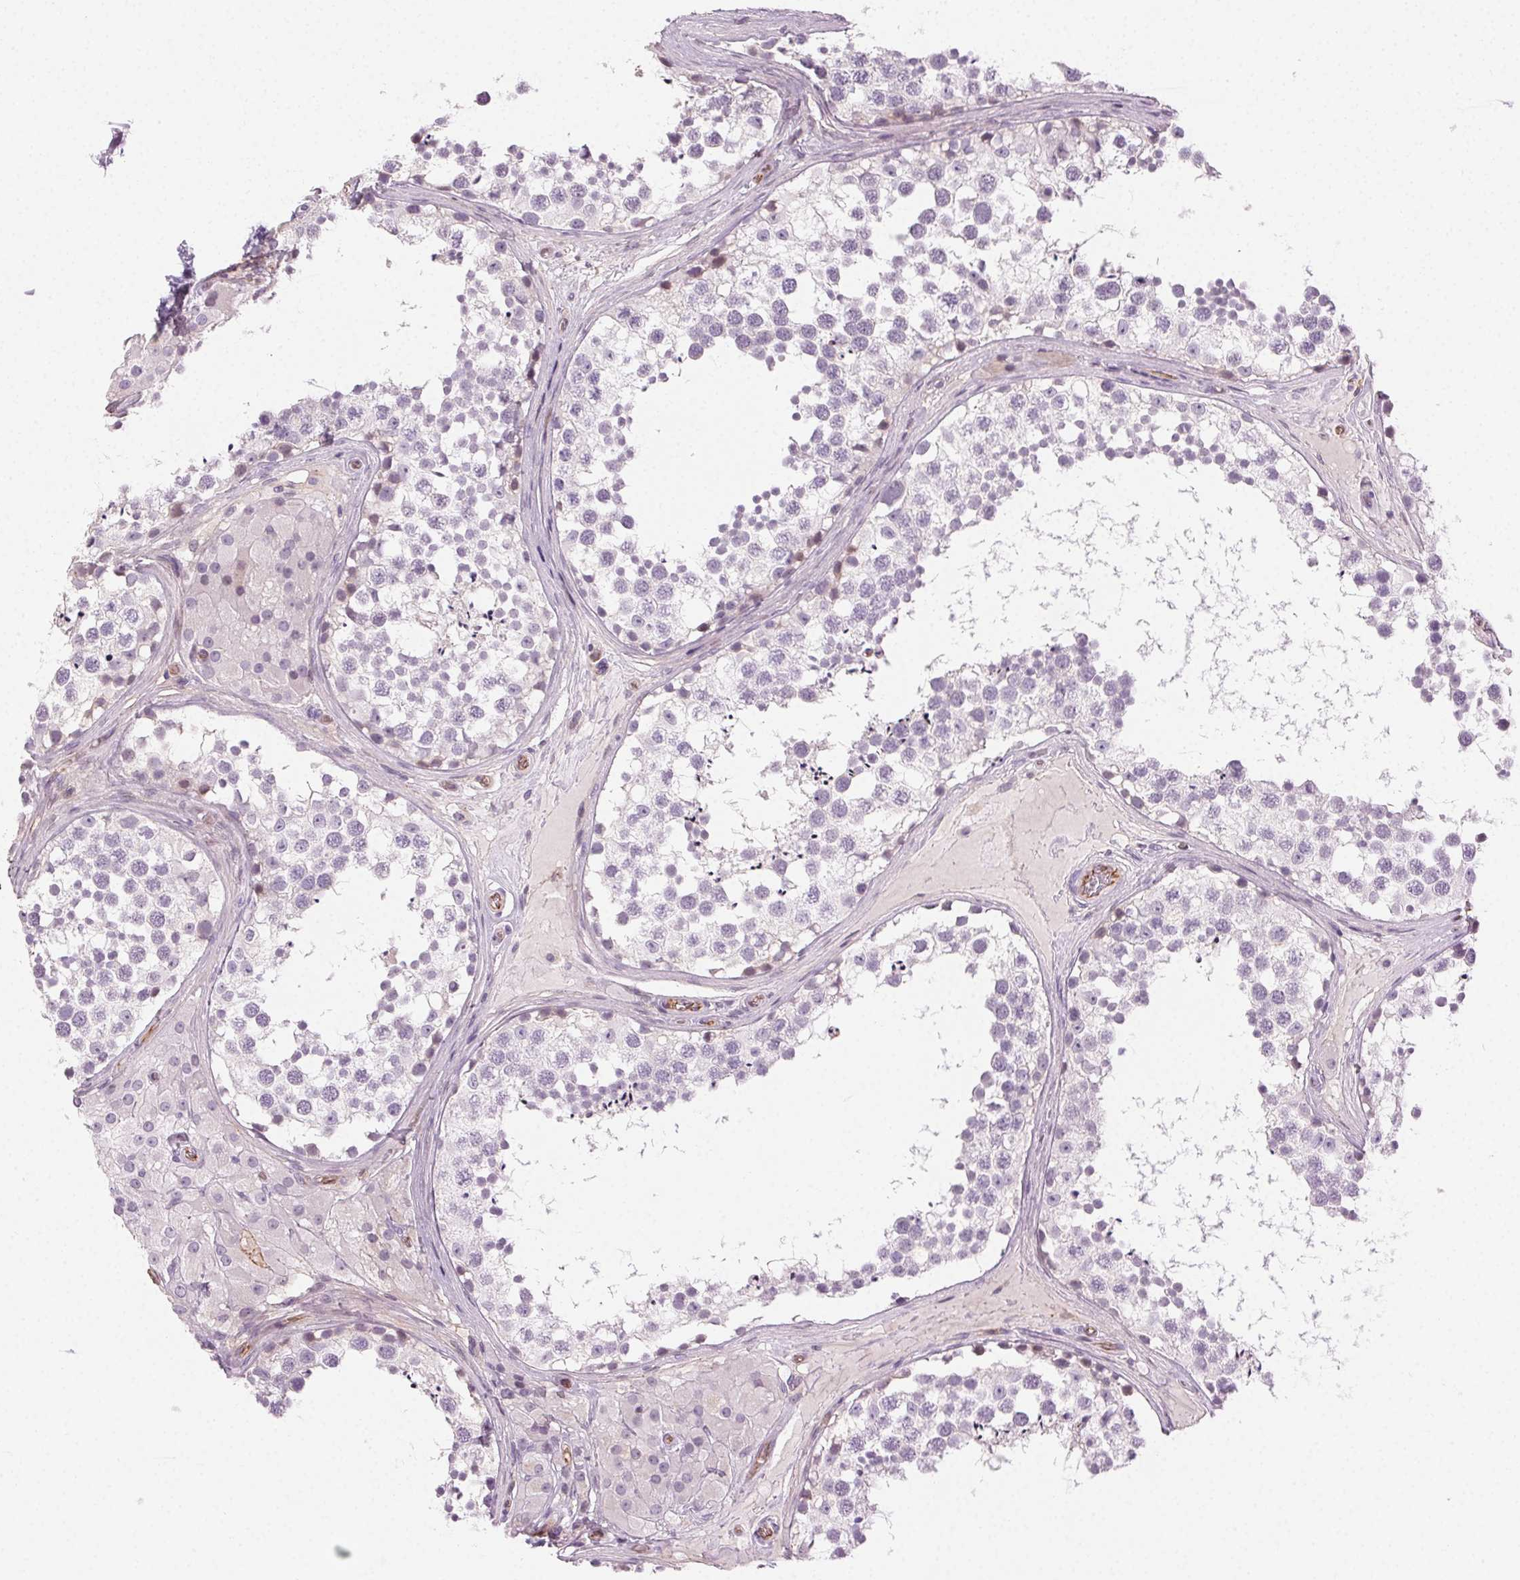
{"staining": {"intensity": "negative", "quantity": "none", "location": "none"}, "tissue": "testis", "cell_type": "Cells in seminiferous ducts", "image_type": "normal", "snomed": [{"axis": "morphology", "description": "Normal tissue, NOS"}, {"axis": "morphology", "description": "Seminoma, NOS"}, {"axis": "topography", "description": "Testis"}], "caption": "IHC histopathology image of benign human testis stained for a protein (brown), which reveals no expression in cells in seminiferous ducts.", "gene": "AIF1L", "patient": {"sex": "male", "age": 65}}